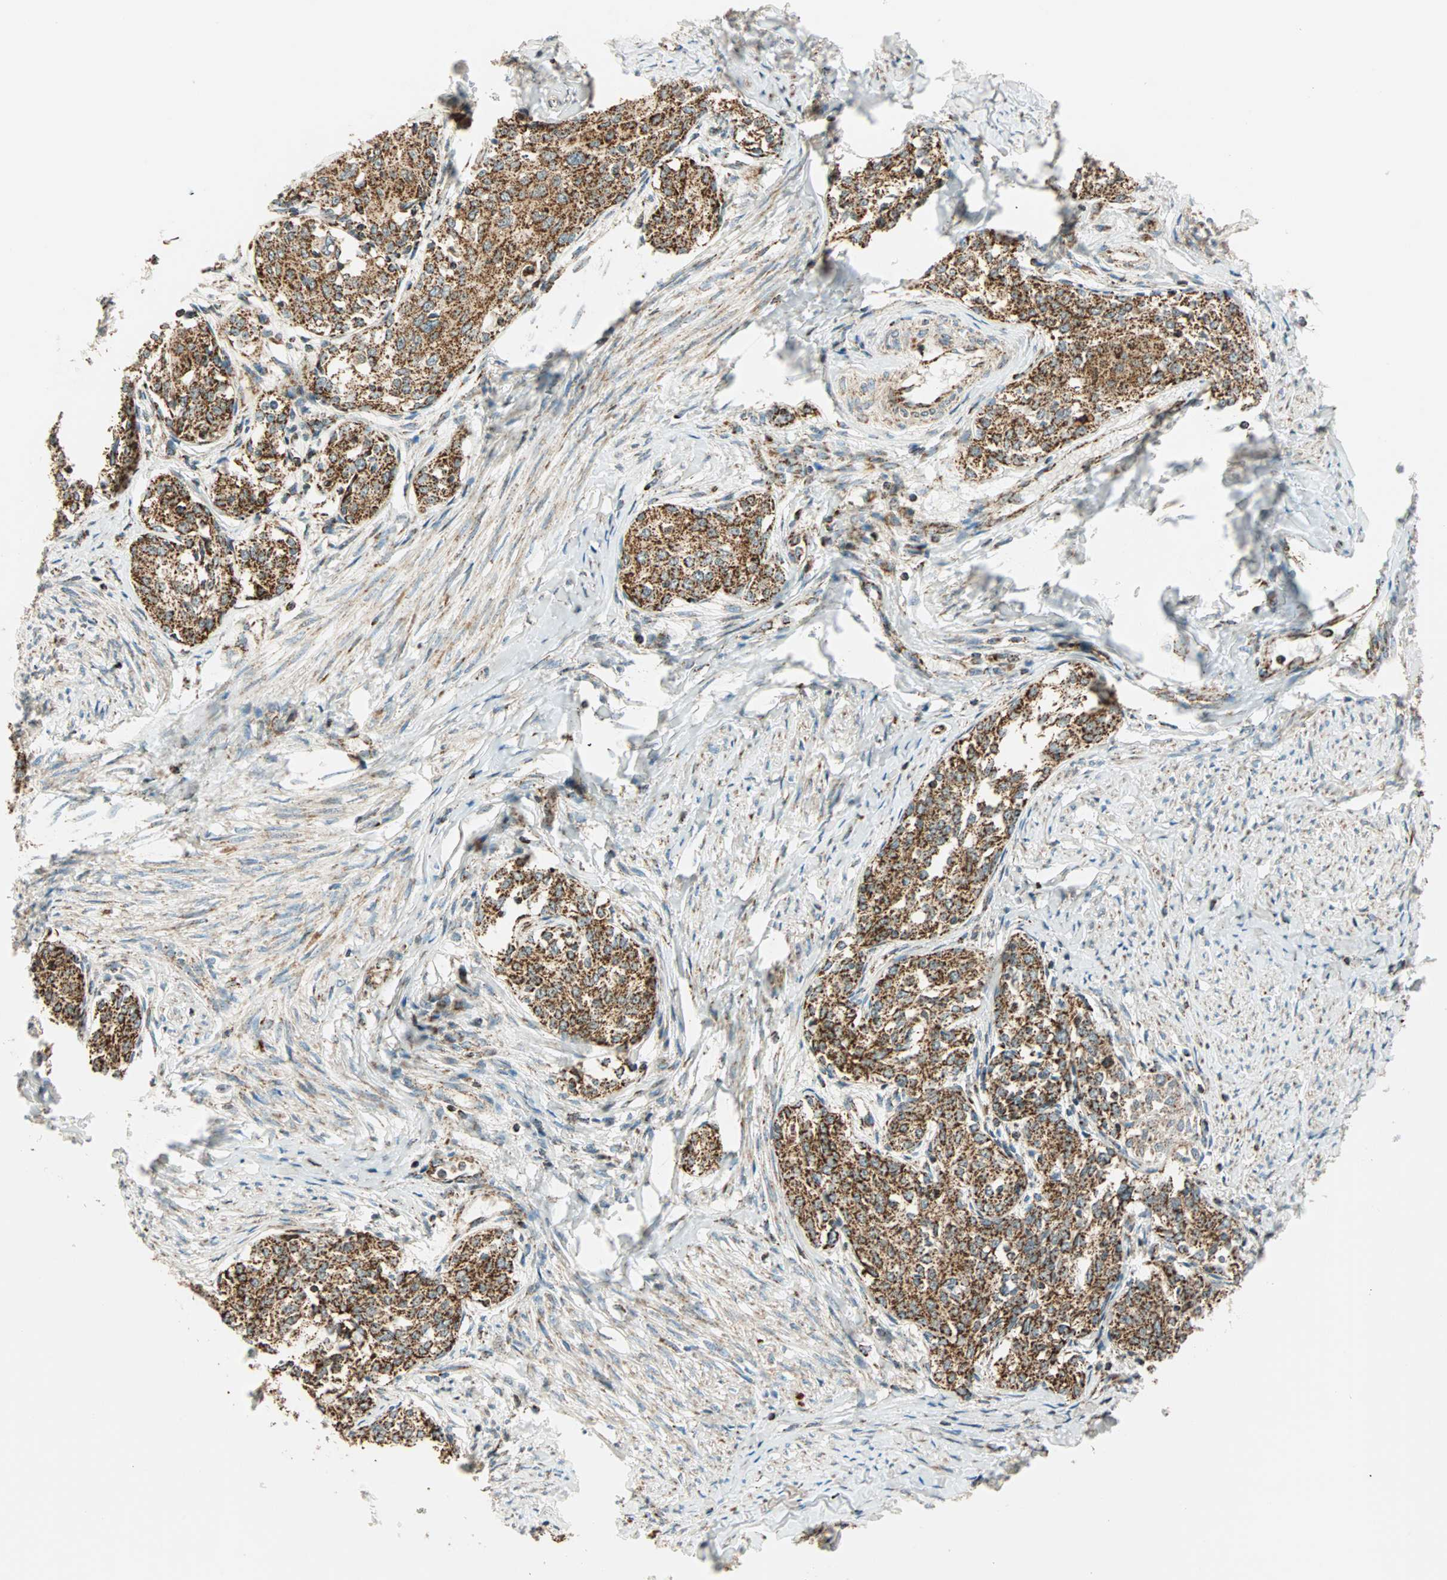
{"staining": {"intensity": "moderate", "quantity": ">75%", "location": "cytoplasmic/membranous"}, "tissue": "cervical cancer", "cell_type": "Tumor cells", "image_type": "cancer", "snomed": [{"axis": "morphology", "description": "Squamous cell carcinoma, NOS"}, {"axis": "morphology", "description": "Adenocarcinoma, NOS"}, {"axis": "topography", "description": "Cervix"}], "caption": "Immunohistochemistry micrograph of cervical cancer stained for a protein (brown), which shows medium levels of moderate cytoplasmic/membranous staining in approximately >75% of tumor cells.", "gene": "SPRY4", "patient": {"sex": "female", "age": 52}}